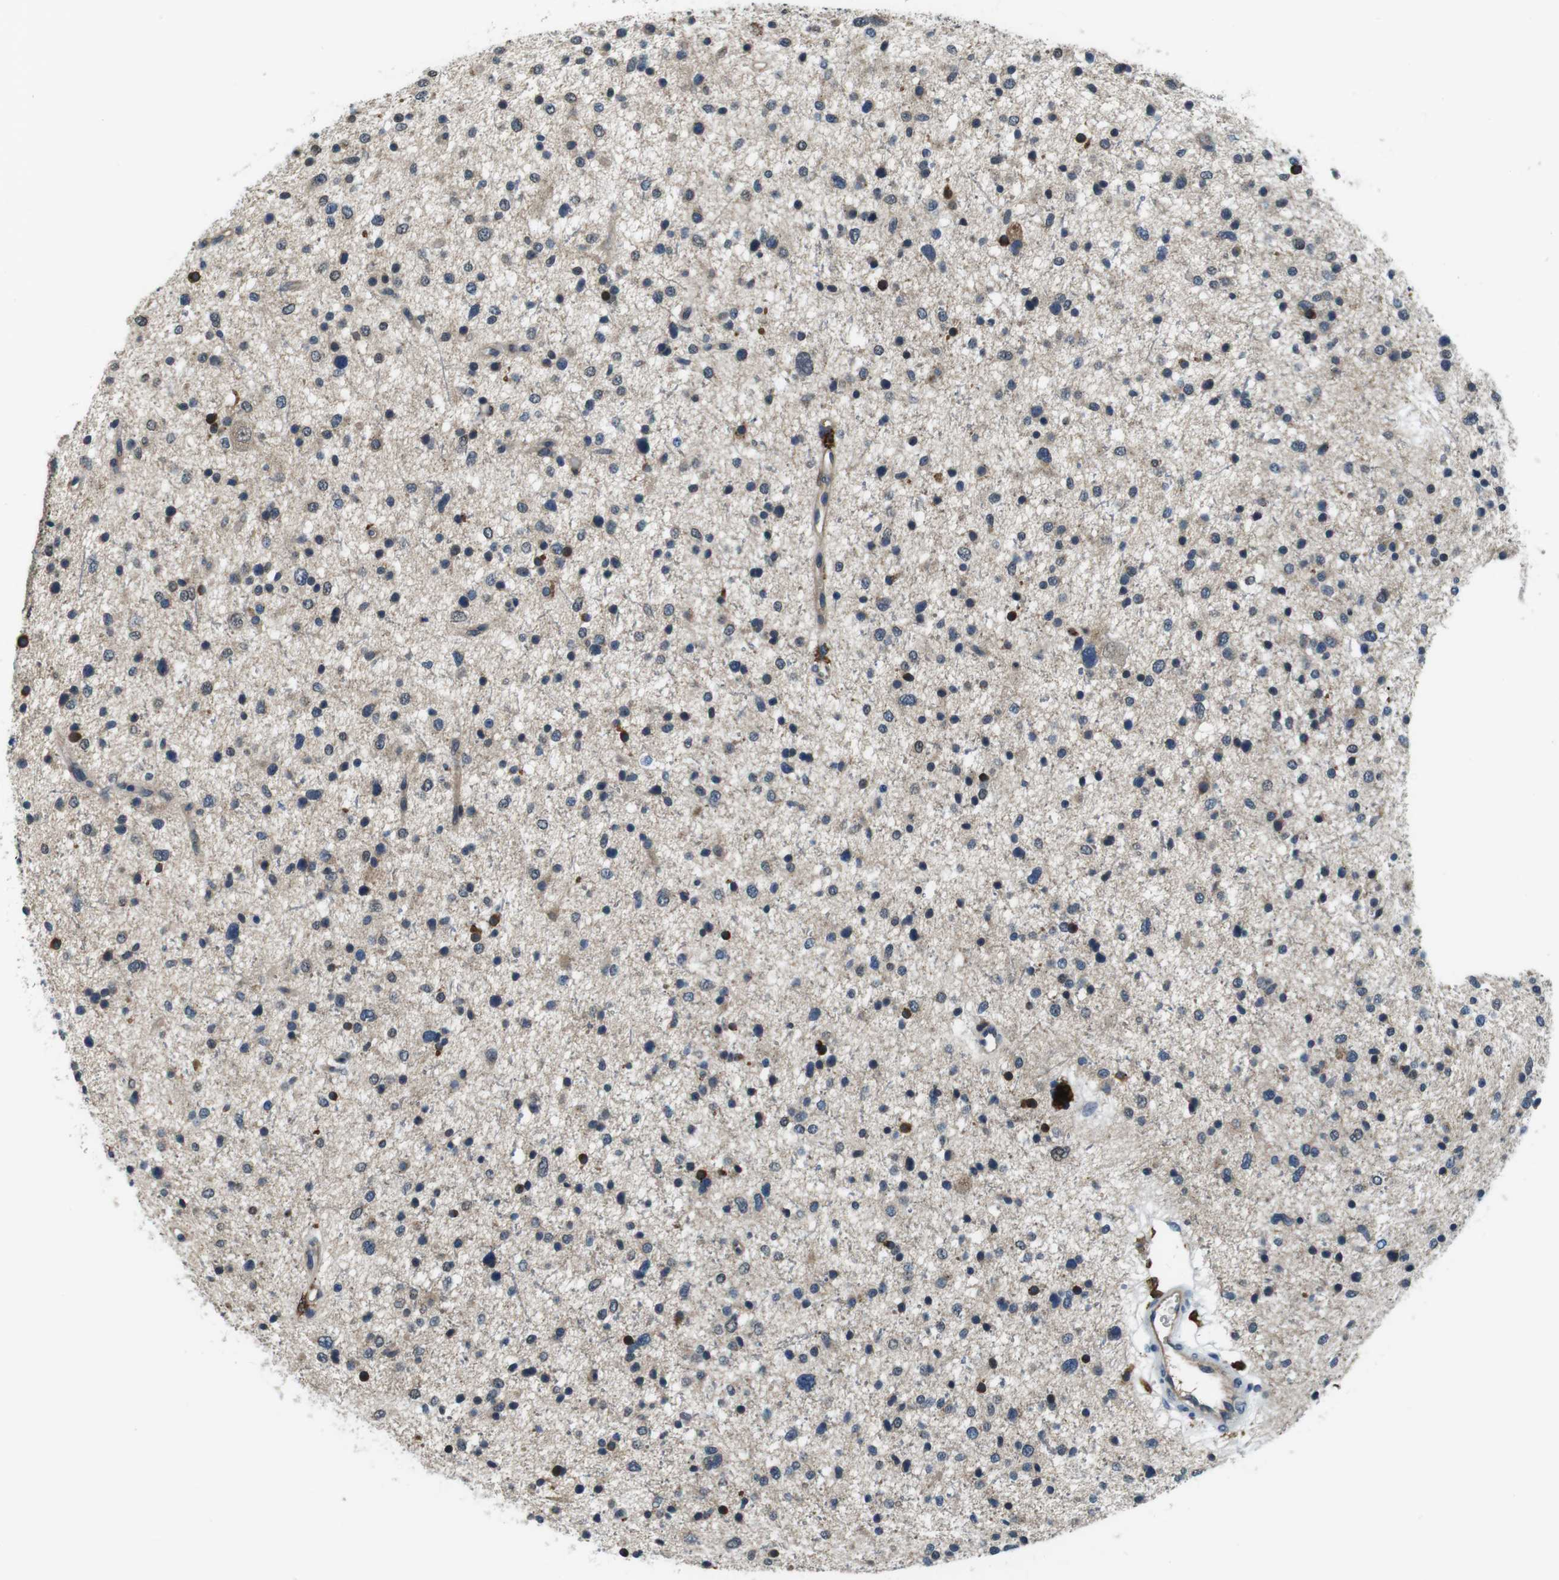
{"staining": {"intensity": "strong", "quantity": "<25%", "location": "cytoplasmic/membranous"}, "tissue": "glioma", "cell_type": "Tumor cells", "image_type": "cancer", "snomed": [{"axis": "morphology", "description": "Glioma, malignant, Low grade"}, {"axis": "topography", "description": "Brain"}], "caption": "Immunohistochemistry staining of malignant low-grade glioma, which demonstrates medium levels of strong cytoplasmic/membranous staining in approximately <25% of tumor cells indicating strong cytoplasmic/membranous protein positivity. The staining was performed using DAB (3,3'-diaminobenzidine) (brown) for protein detection and nuclei were counterstained in hematoxylin (blue).", "gene": "CD163L1", "patient": {"sex": "female", "age": 37}}